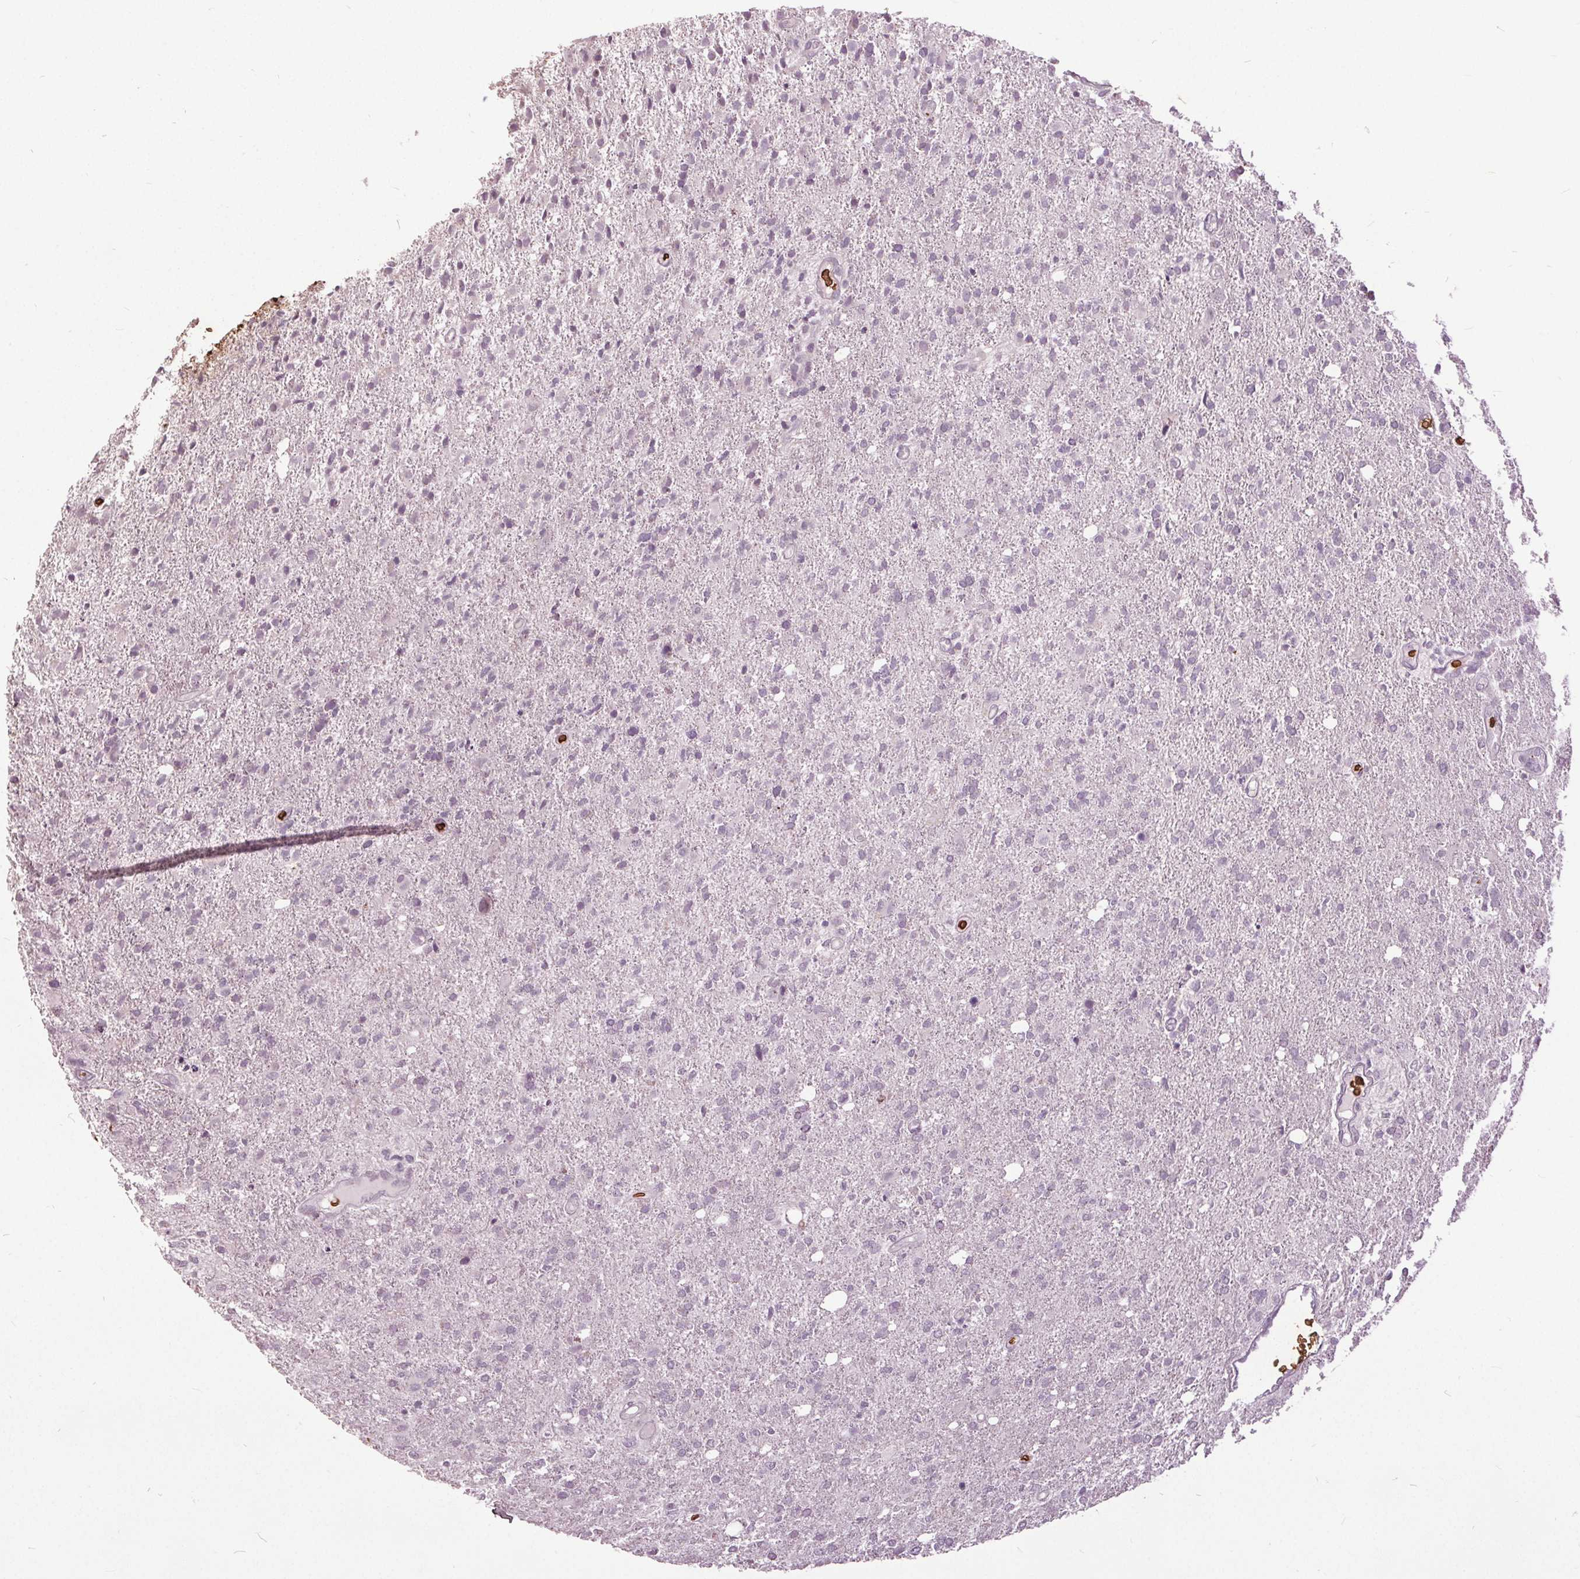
{"staining": {"intensity": "negative", "quantity": "none", "location": "none"}, "tissue": "glioma", "cell_type": "Tumor cells", "image_type": "cancer", "snomed": [{"axis": "morphology", "description": "Glioma, malignant, High grade"}, {"axis": "topography", "description": "Cerebral cortex"}], "caption": "Micrograph shows no significant protein positivity in tumor cells of malignant glioma (high-grade).", "gene": "SLC4A1", "patient": {"sex": "male", "age": 70}}